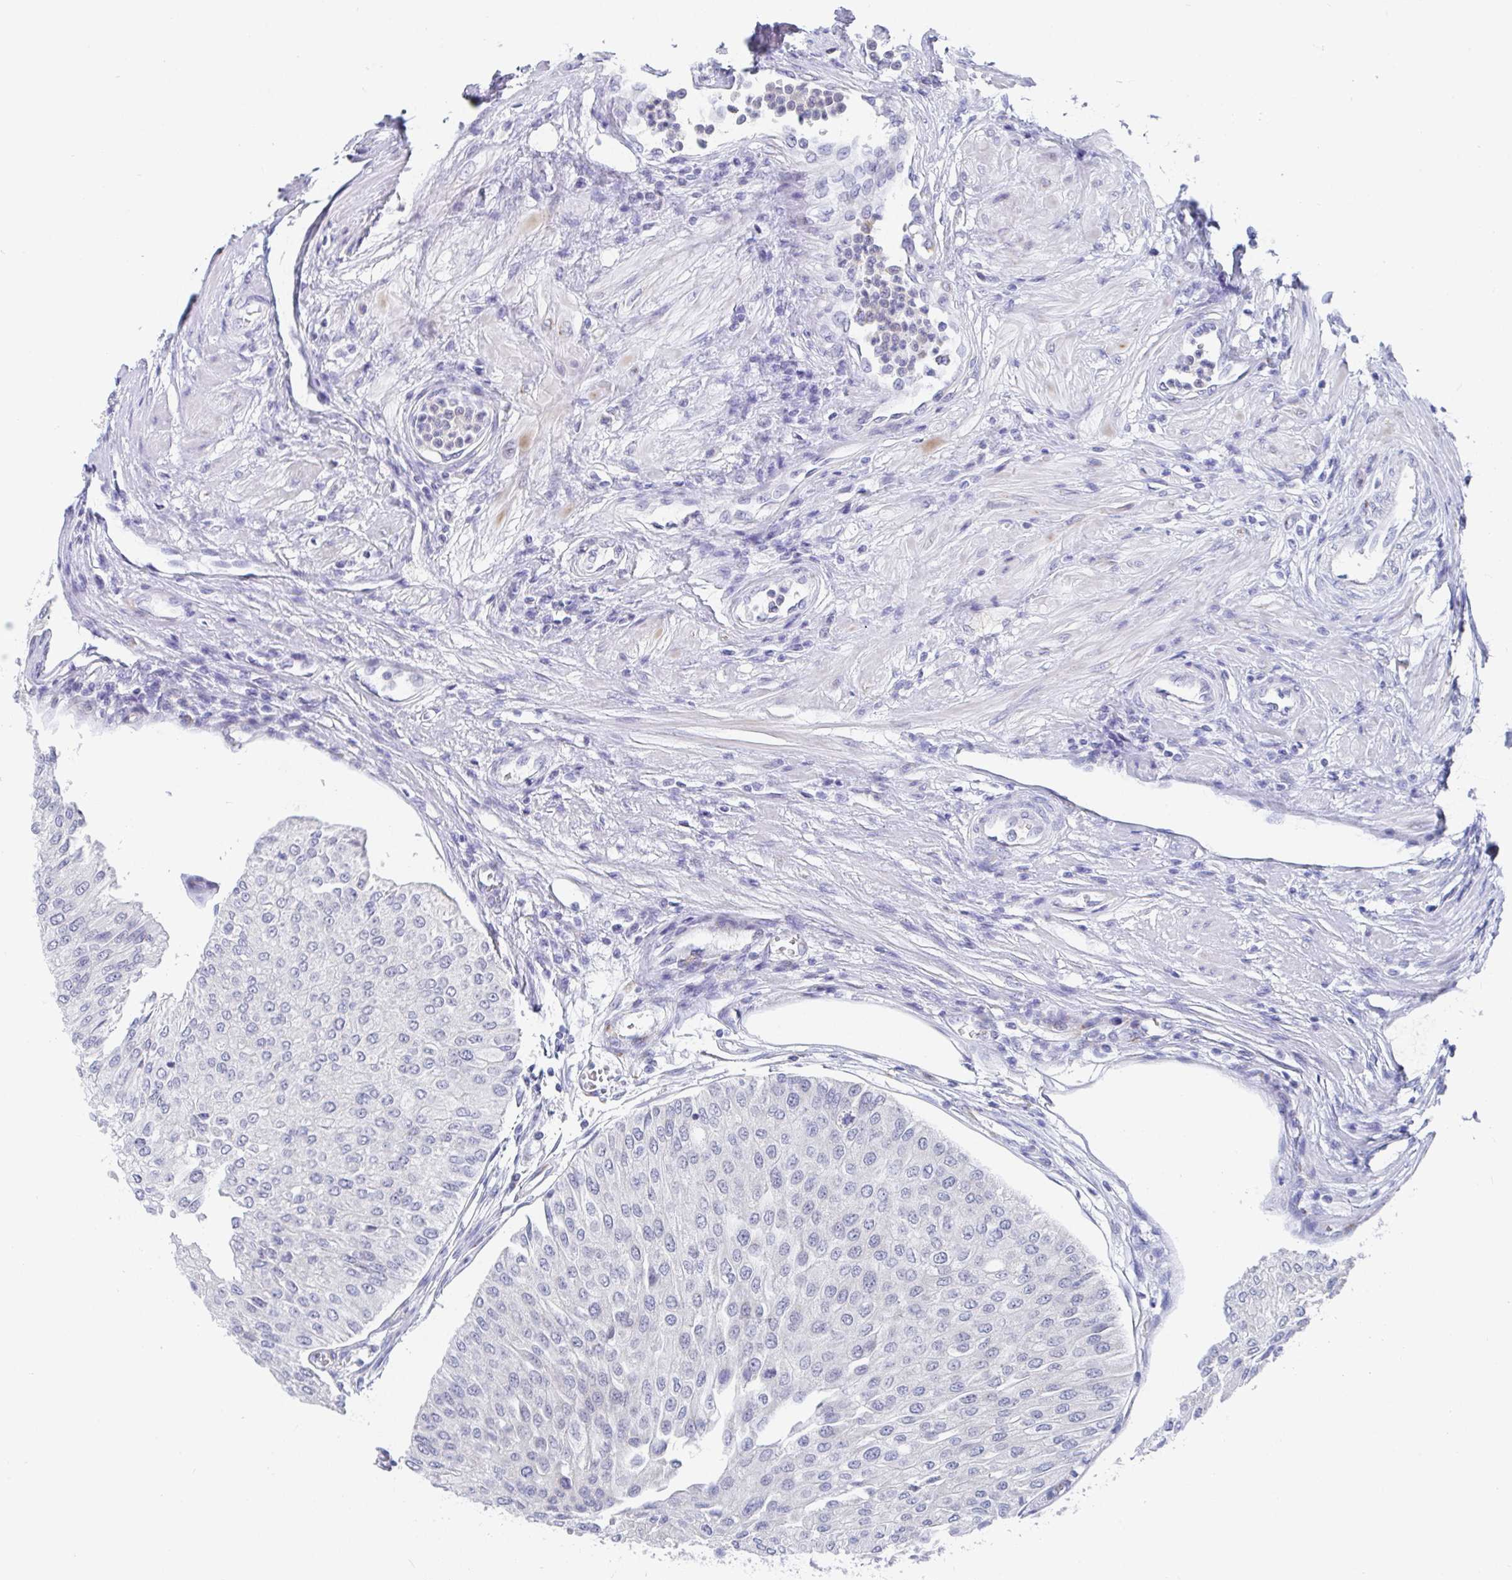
{"staining": {"intensity": "negative", "quantity": "none", "location": "none"}, "tissue": "urothelial cancer", "cell_type": "Tumor cells", "image_type": "cancer", "snomed": [{"axis": "morphology", "description": "Urothelial carcinoma, NOS"}, {"axis": "topography", "description": "Urinary bladder"}], "caption": "An immunohistochemistry micrograph of transitional cell carcinoma is shown. There is no staining in tumor cells of transitional cell carcinoma. The staining was performed using DAB to visualize the protein expression in brown, while the nuclei were stained in blue with hematoxylin (Magnification: 20x).", "gene": "TAS2R39", "patient": {"sex": "male", "age": 67}}